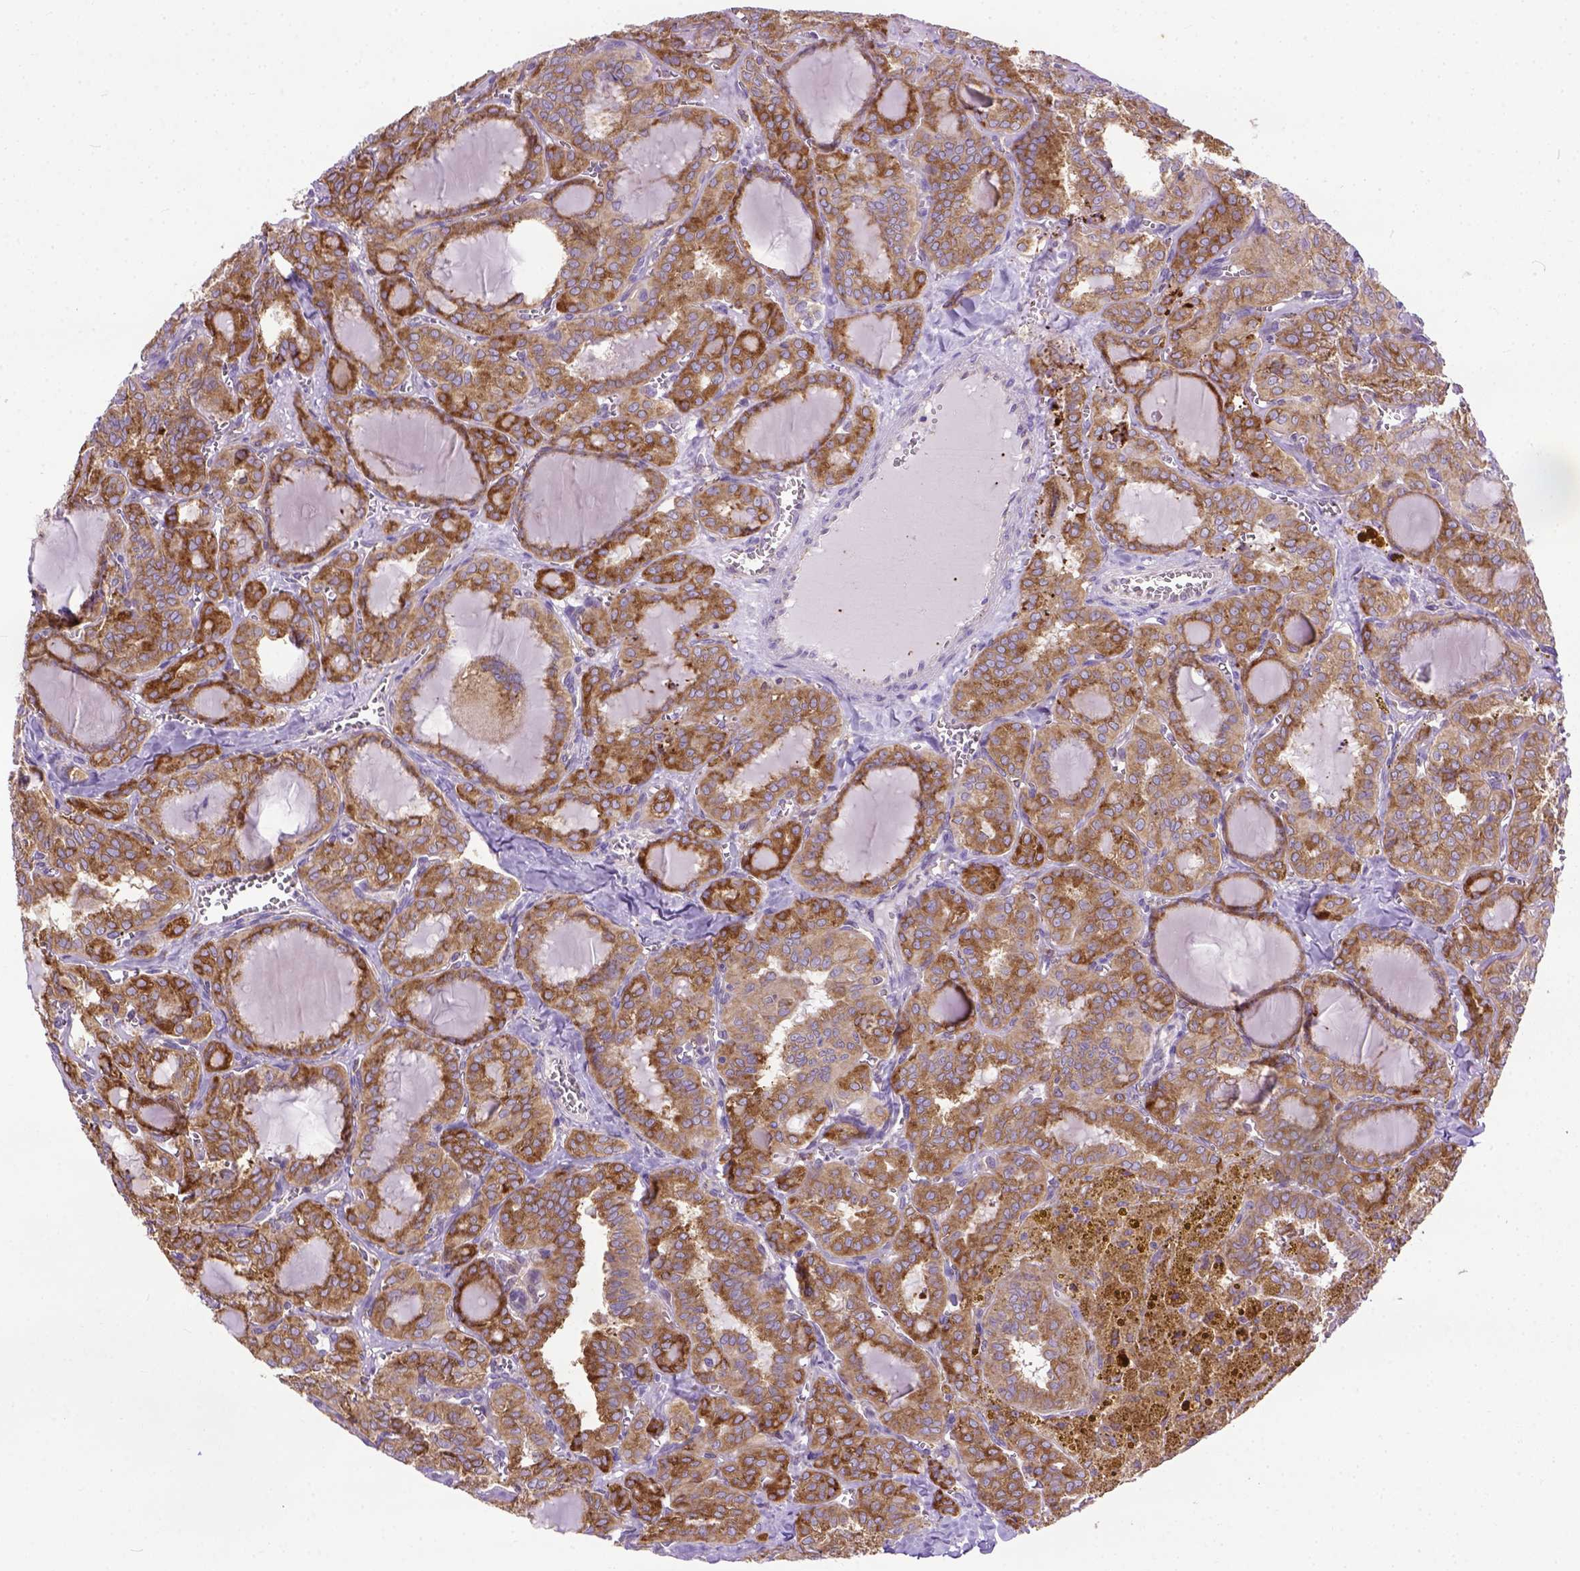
{"staining": {"intensity": "strong", "quantity": "<25%", "location": "cytoplasmic/membranous"}, "tissue": "thyroid cancer", "cell_type": "Tumor cells", "image_type": "cancer", "snomed": [{"axis": "morphology", "description": "Papillary adenocarcinoma, NOS"}, {"axis": "topography", "description": "Thyroid gland"}], "caption": "Brown immunohistochemical staining in human thyroid cancer (papillary adenocarcinoma) reveals strong cytoplasmic/membranous positivity in about <25% of tumor cells.", "gene": "PLK4", "patient": {"sex": "female", "age": 41}}